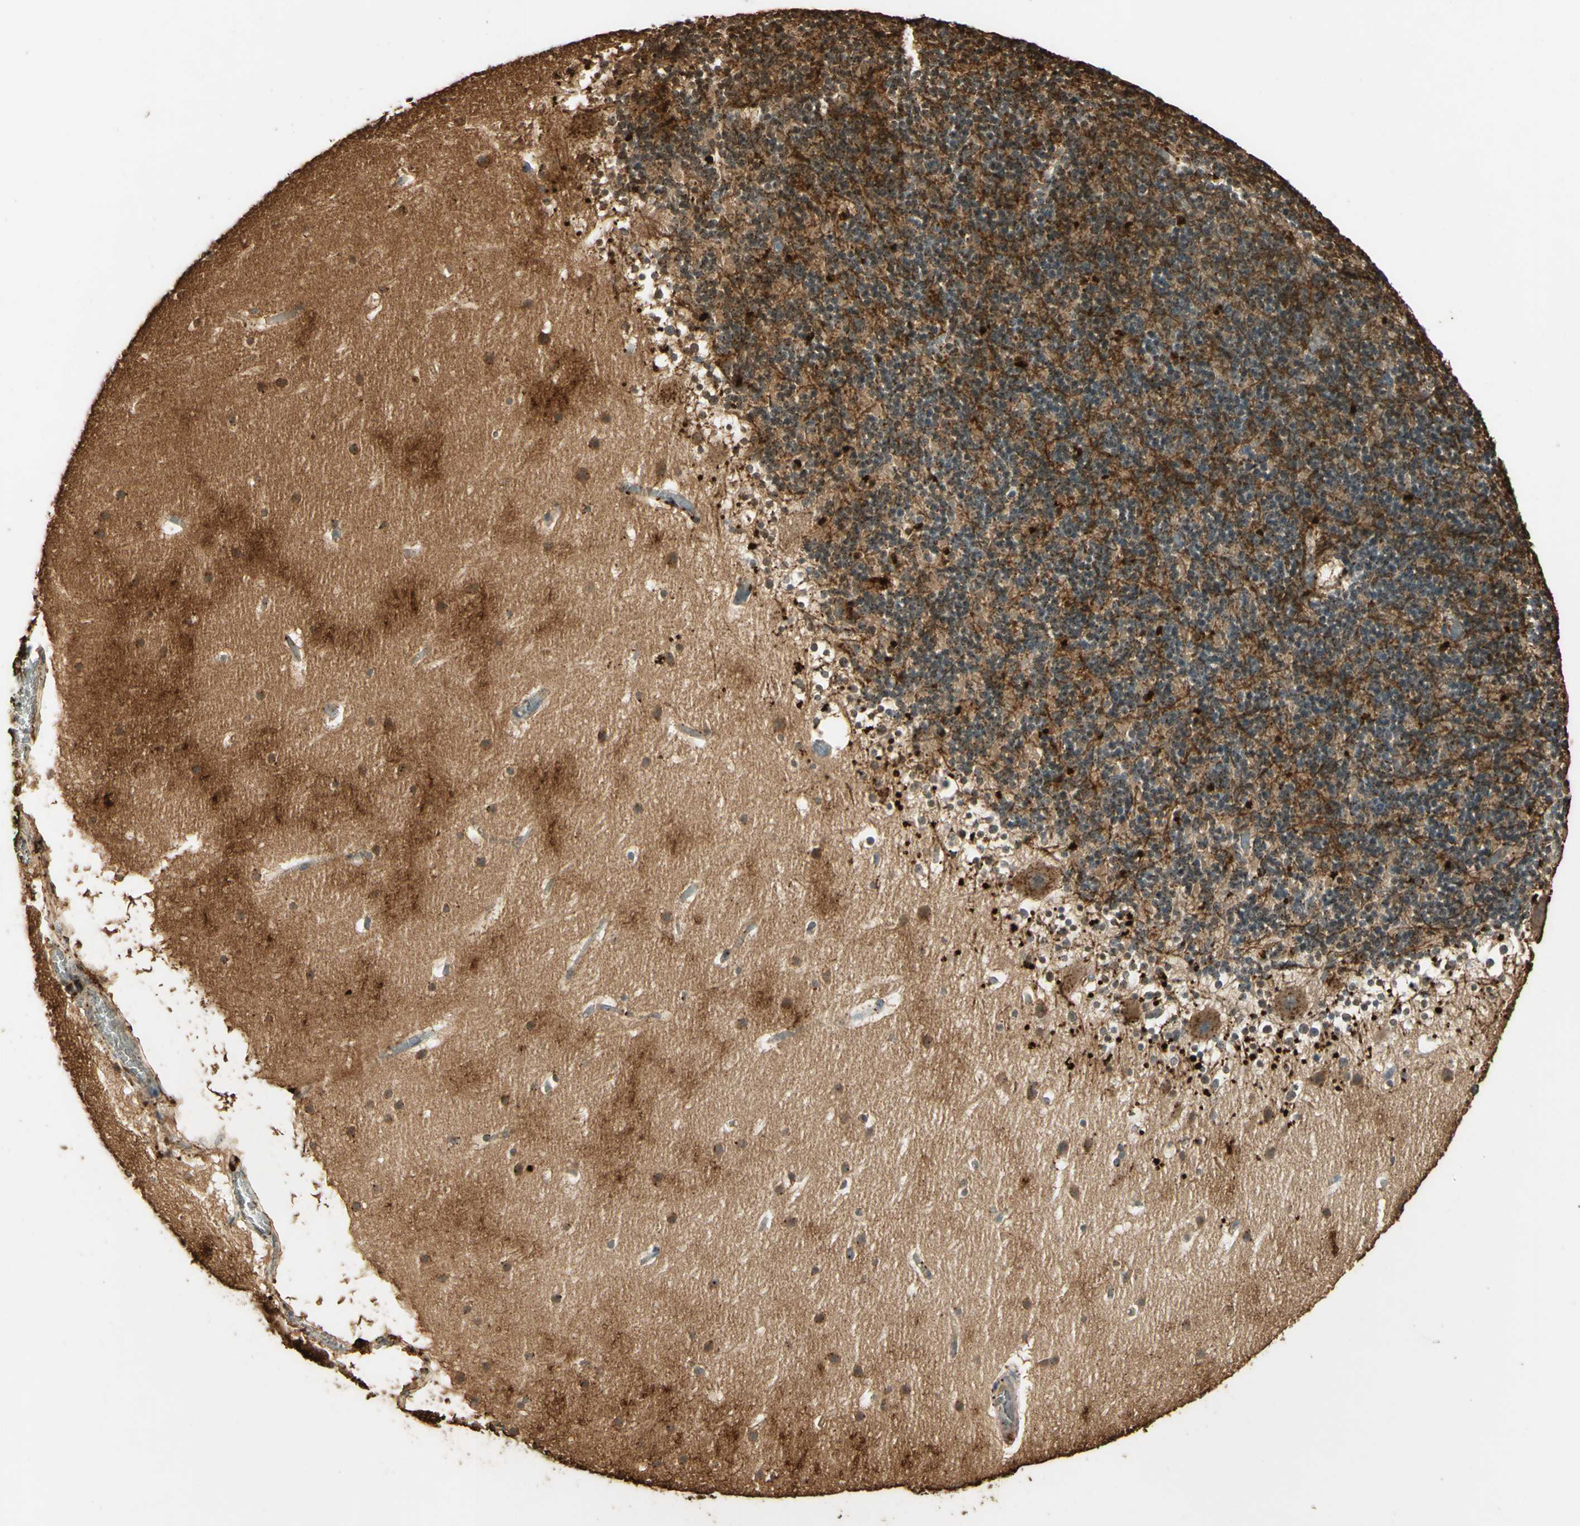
{"staining": {"intensity": "strong", "quantity": ">75%", "location": "cytoplasmic/membranous"}, "tissue": "cerebellum", "cell_type": "Cells in granular layer", "image_type": "normal", "snomed": [{"axis": "morphology", "description": "Normal tissue, NOS"}, {"axis": "topography", "description": "Cerebellum"}], "caption": "Cells in granular layer reveal high levels of strong cytoplasmic/membranous positivity in approximately >75% of cells in unremarkable cerebellum. (IHC, brightfield microscopy, high magnification).", "gene": "ARHGEF17", "patient": {"sex": "male", "age": 45}}